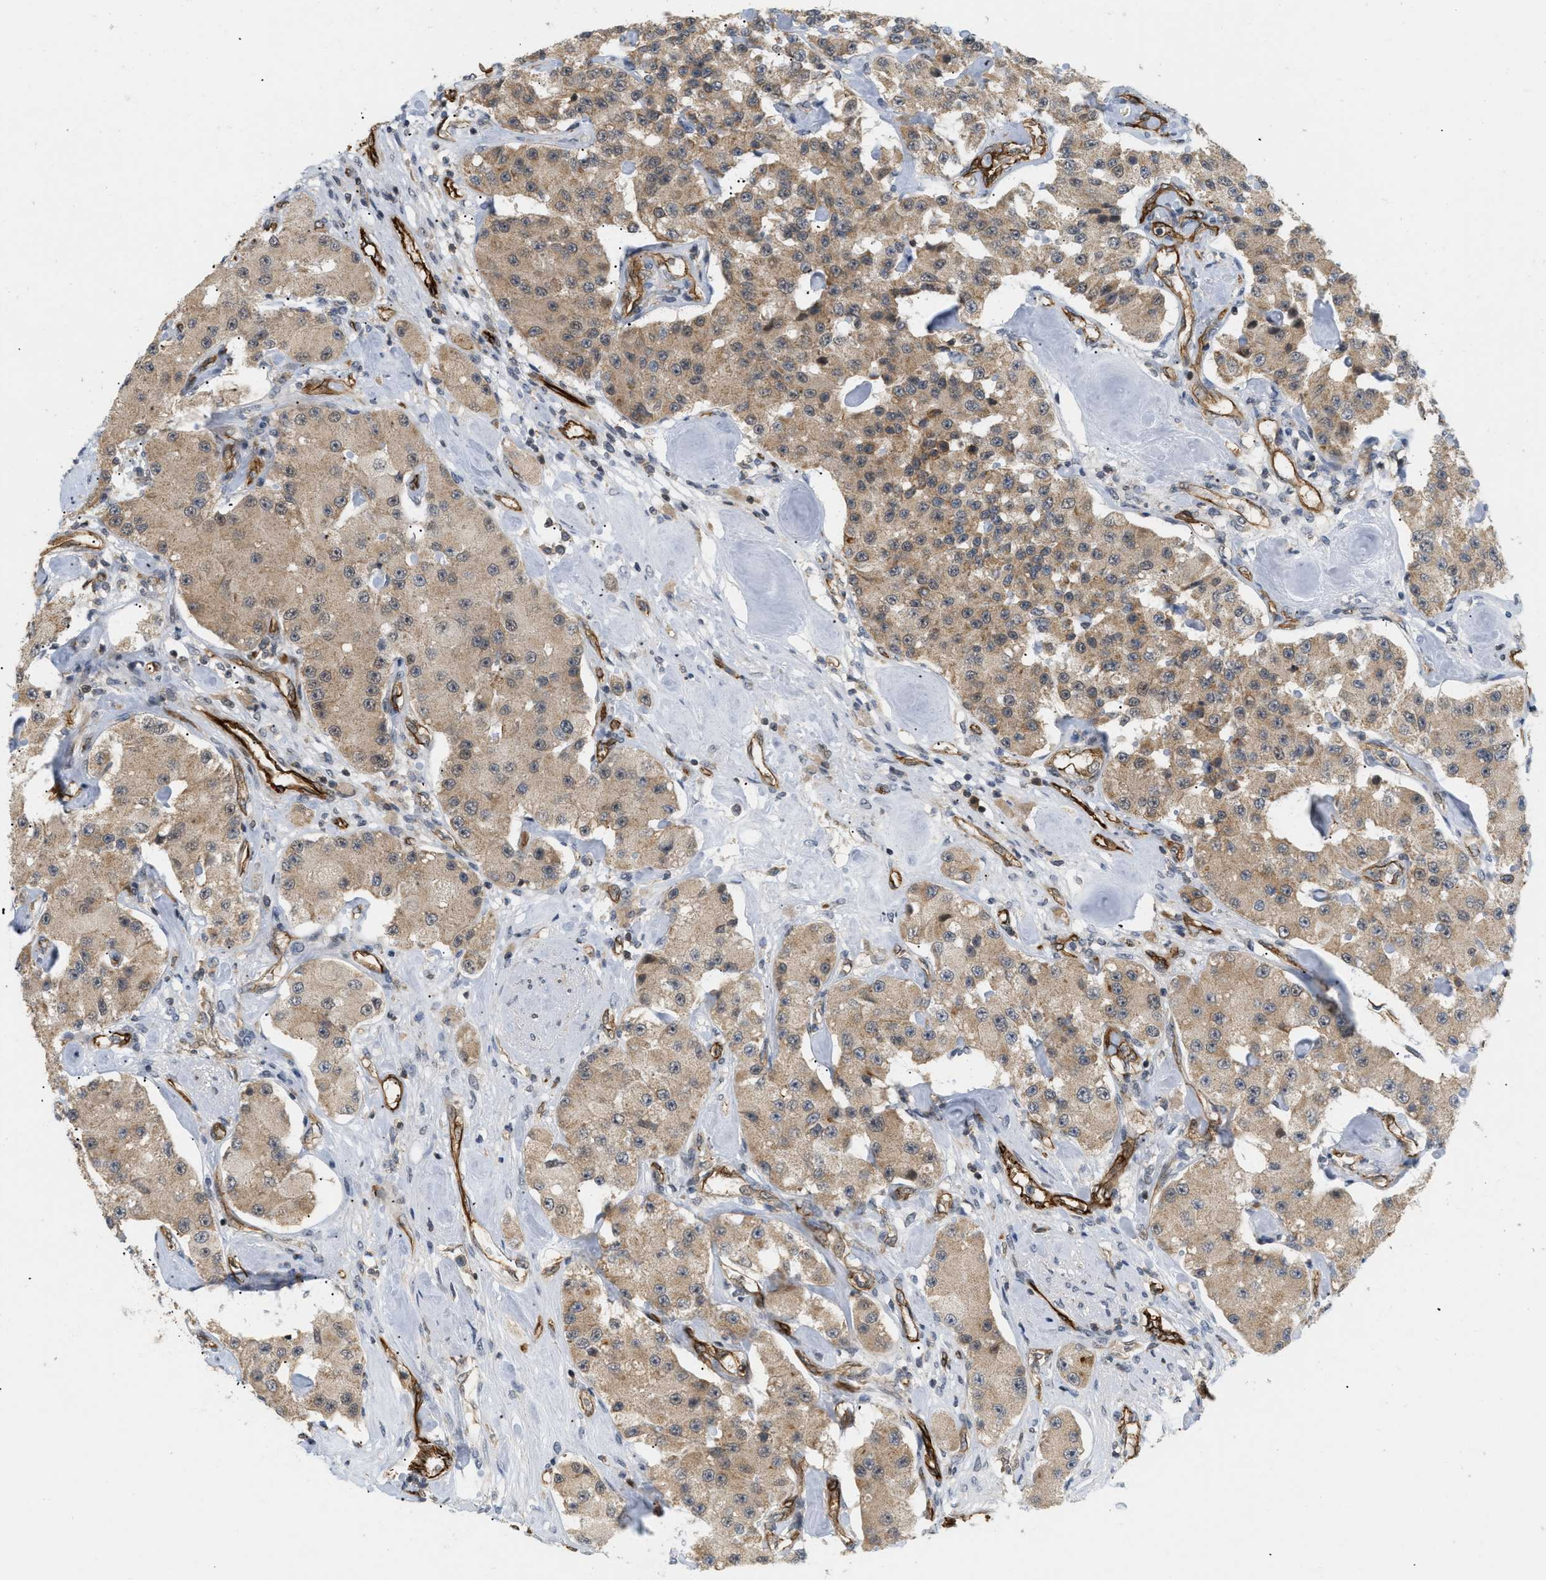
{"staining": {"intensity": "moderate", "quantity": ">75%", "location": "cytoplasmic/membranous"}, "tissue": "carcinoid", "cell_type": "Tumor cells", "image_type": "cancer", "snomed": [{"axis": "morphology", "description": "Carcinoid, malignant, NOS"}, {"axis": "topography", "description": "Pancreas"}], "caption": "Moderate cytoplasmic/membranous staining for a protein is identified in about >75% of tumor cells of carcinoid using immunohistochemistry.", "gene": "PALMD", "patient": {"sex": "male", "age": 41}}